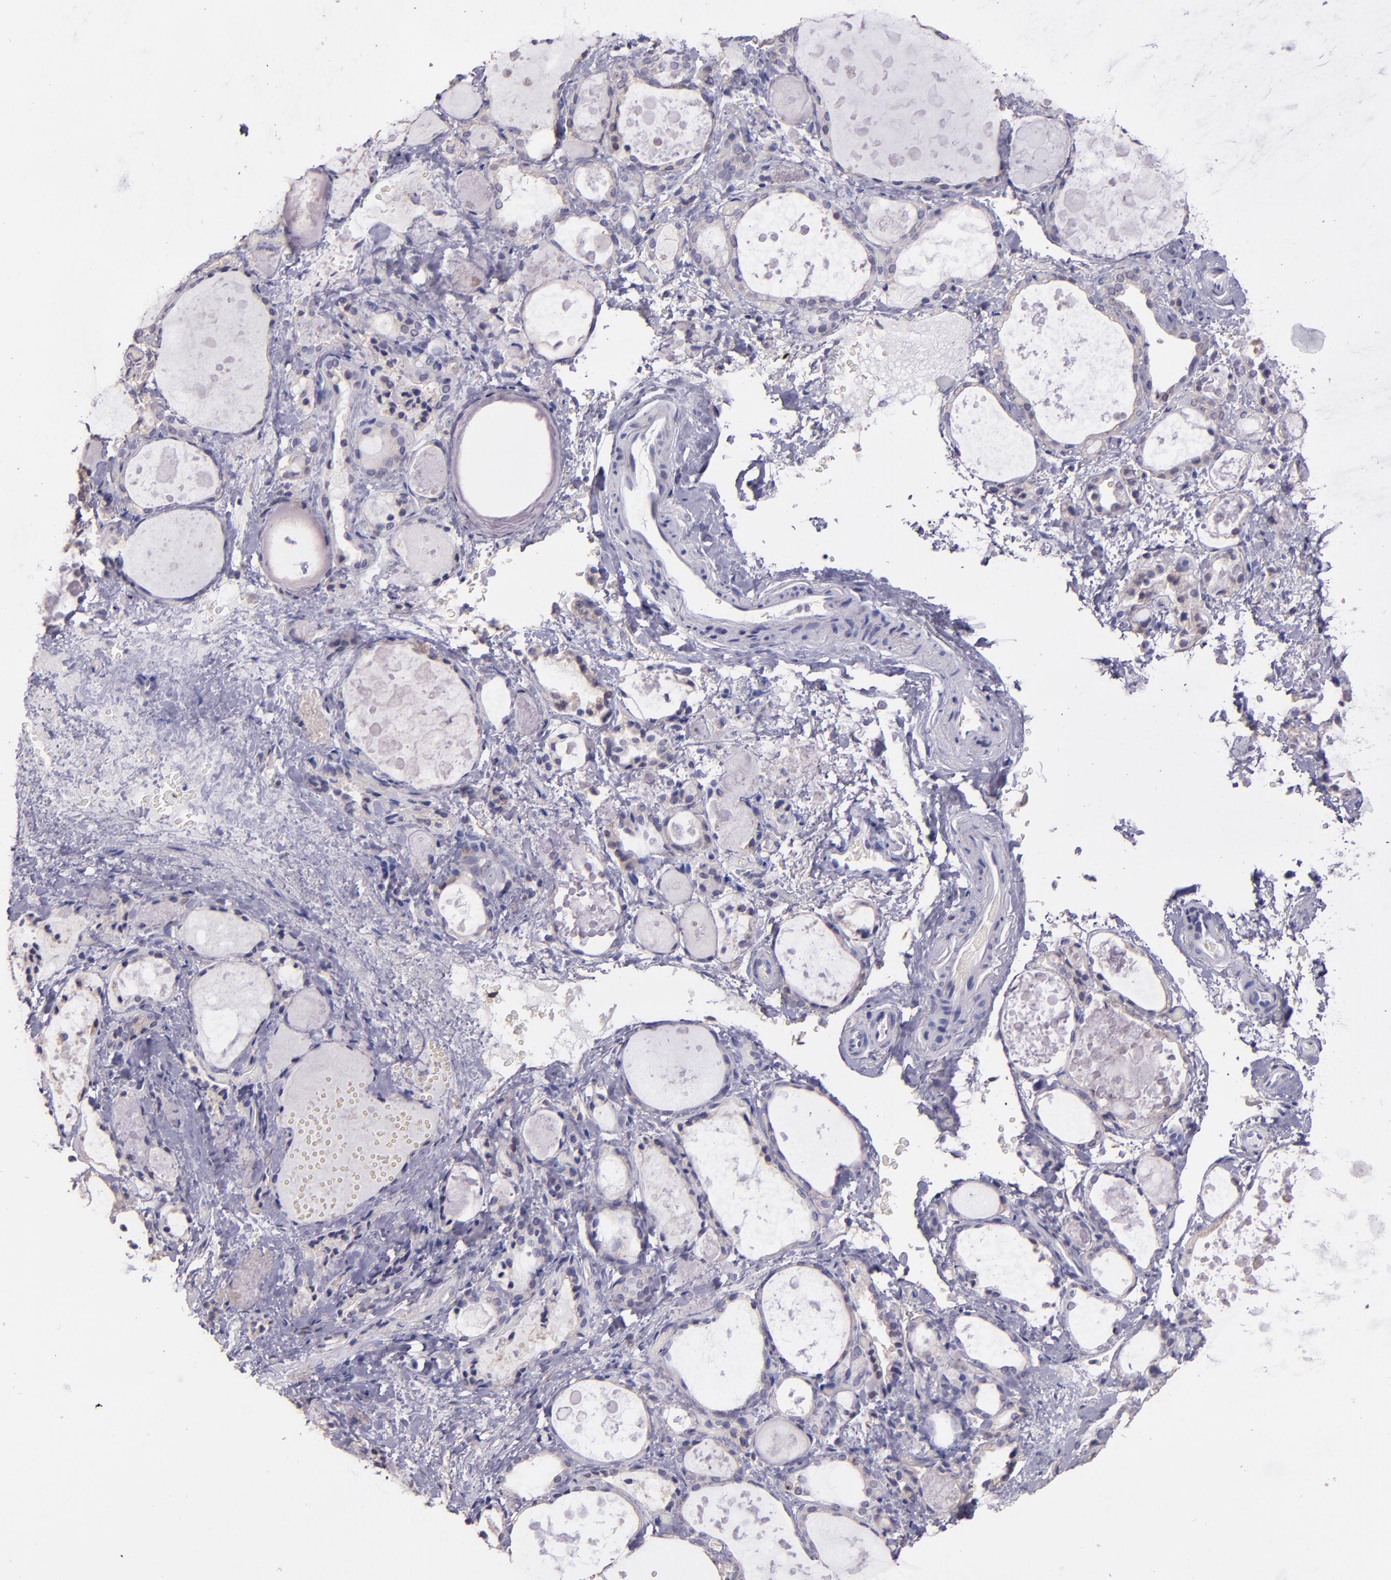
{"staining": {"intensity": "weak", "quantity": "25%-75%", "location": "cytoplasmic/membranous"}, "tissue": "thyroid gland", "cell_type": "Glandular cells", "image_type": "normal", "snomed": [{"axis": "morphology", "description": "Normal tissue, NOS"}, {"axis": "topography", "description": "Thyroid gland"}], "caption": "Glandular cells display weak cytoplasmic/membranous expression in approximately 25%-75% of cells in normal thyroid gland. (DAB (3,3'-diaminobenzidine) IHC with brightfield microscopy, high magnification).", "gene": "PAPPA", "patient": {"sex": "female", "age": 75}}